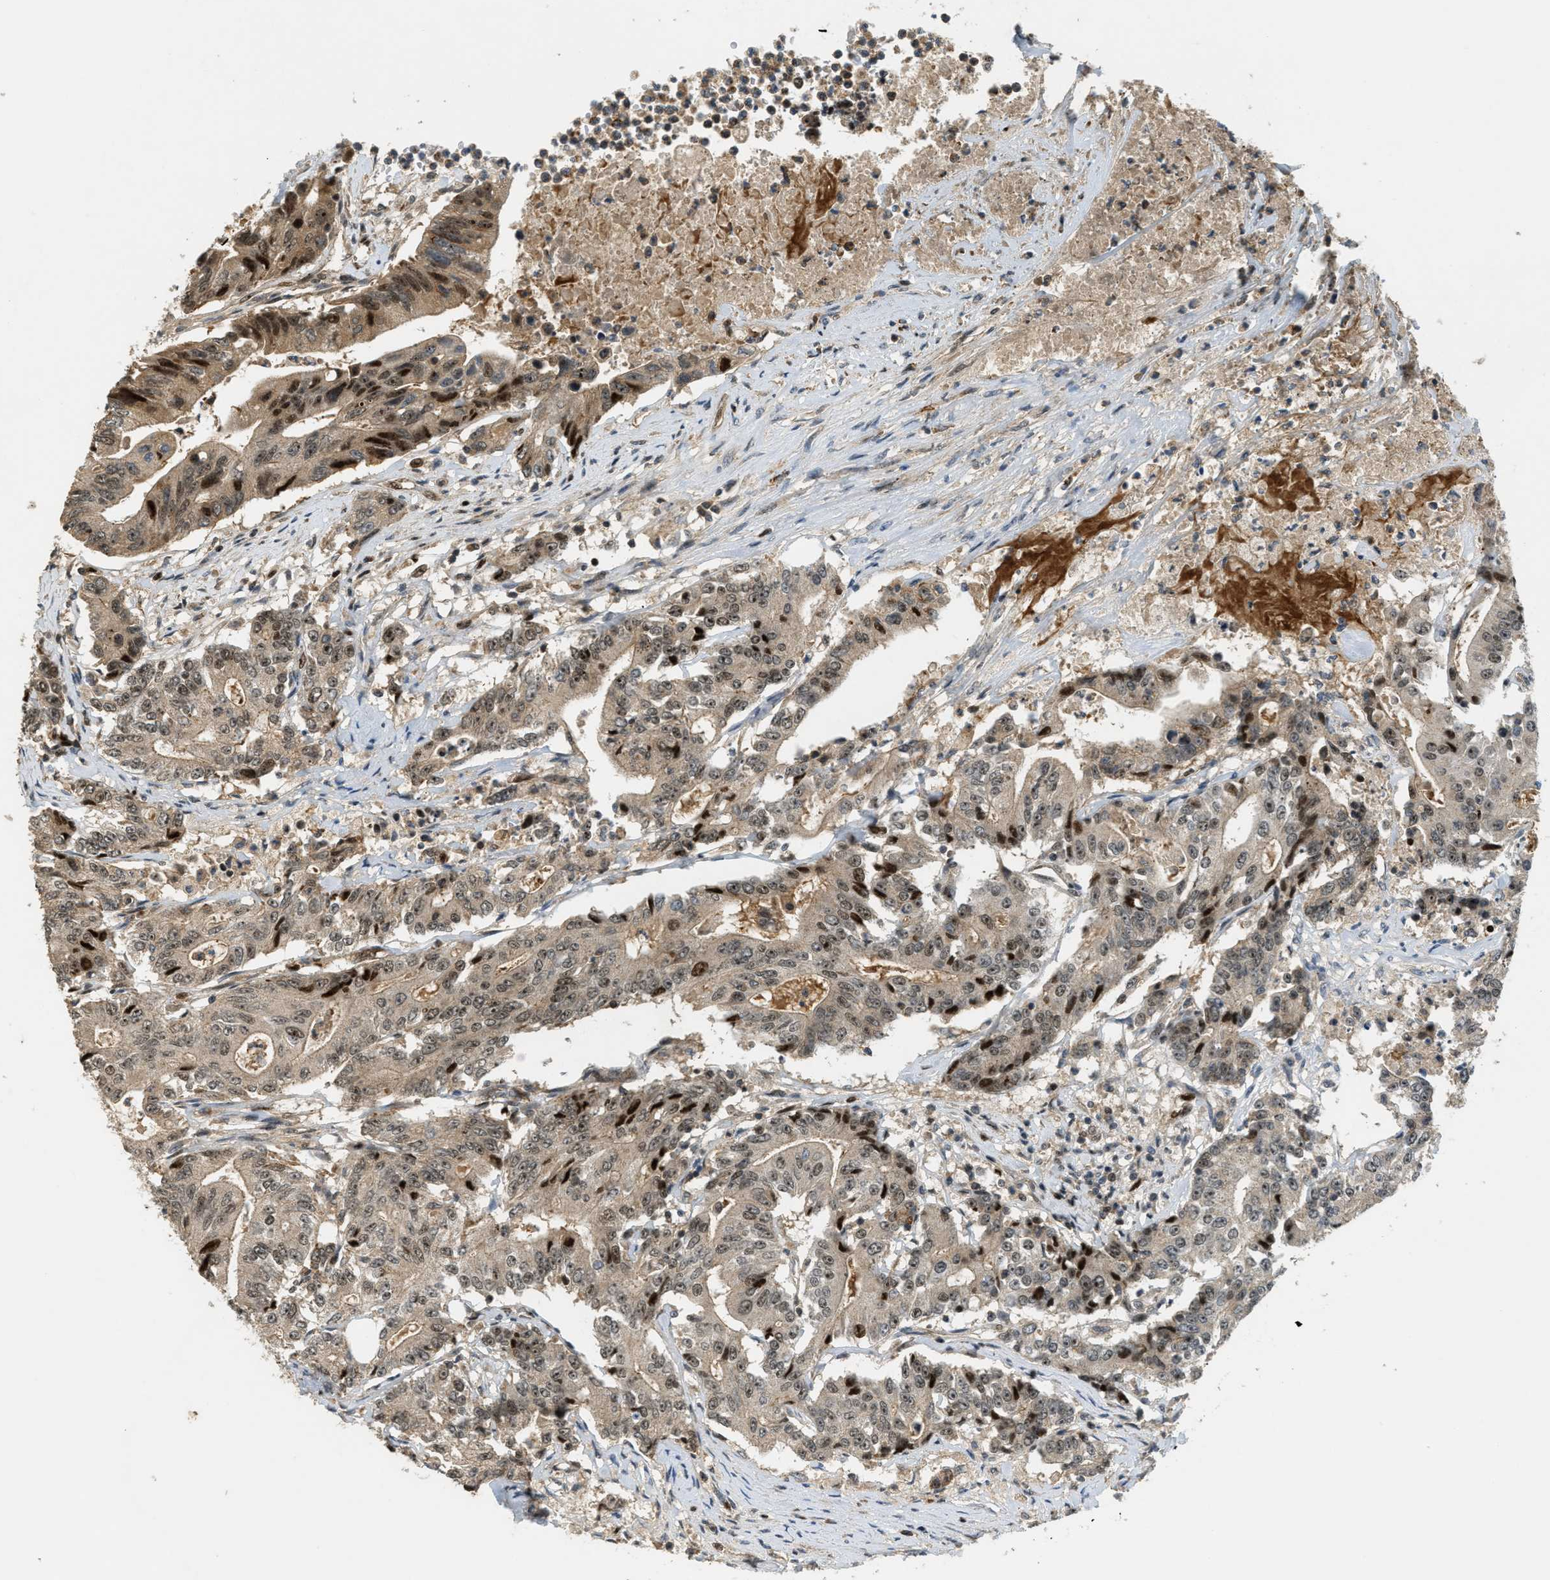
{"staining": {"intensity": "moderate", "quantity": ">75%", "location": "cytoplasmic/membranous,nuclear"}, "tissue": "colorectal cancer", "cell_type": "Tumor cells", "image_type": "cancer", "snomed": [{"axis": "morphology", "description": "Adenocarcinoma, NOS"}, {"axis": "topography", "description": "Colon"}], "caption": "Brown immunohistochemical staining in human colorectal cancer (adenocarcinoma) shows moderate cytoplasmic/membranous and nuclear positivity in approximately >75% of tumor cells. The staining was performed using DAB (3,3'-diaminobenzidine), with brown indicating positive protein expression. Nuclei are stained blue with hematoxylin.", "gene": "TRAPPC14", "patient": {"sex": "female", "age": 77}}